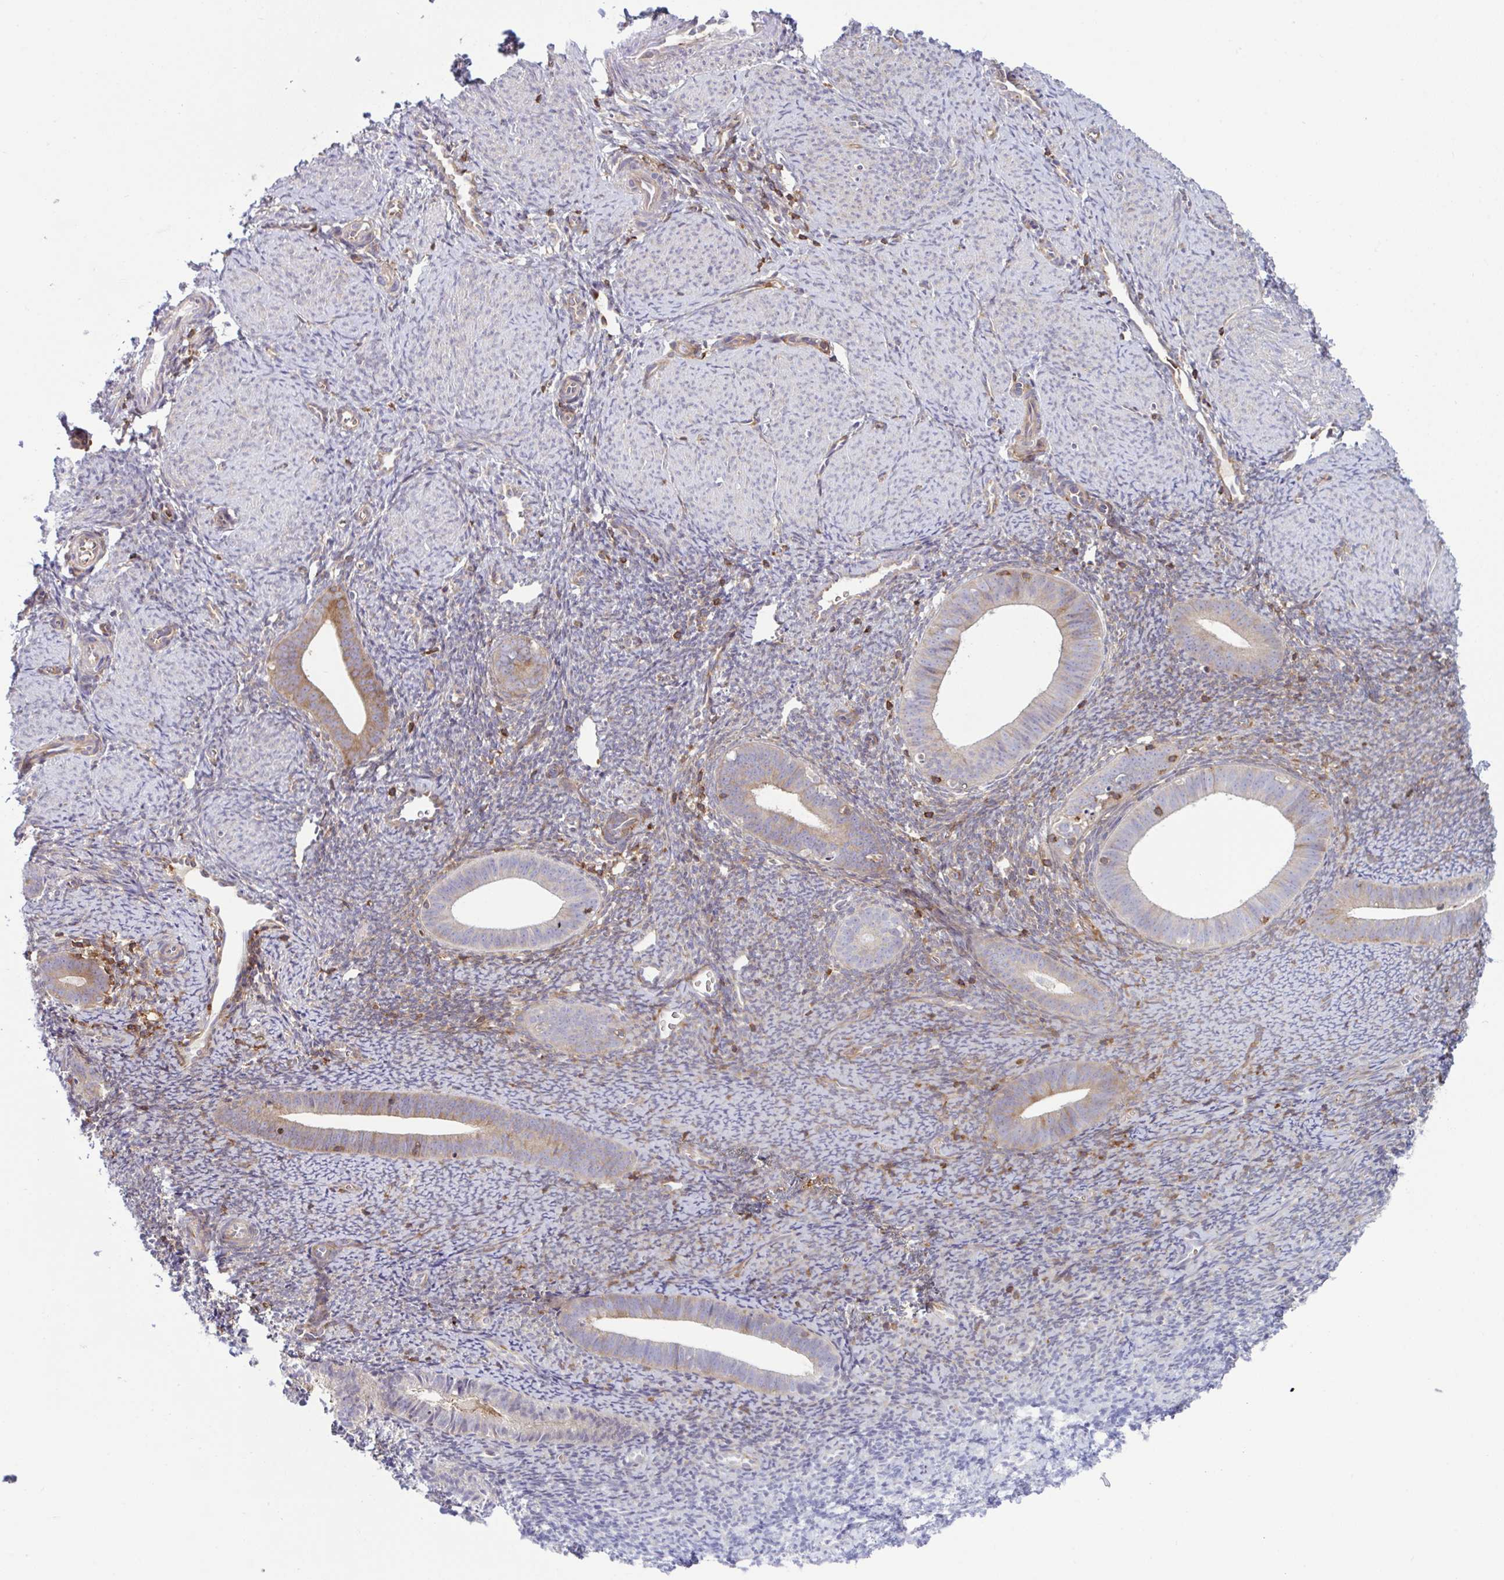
{"staining": {"intensity": "moderate", "quantity": "25%-75%", "location": "cytoplasmic/membranous"}, "tissue": "endometrium", "cell_type": "Cells in endometrial stroma", "image_type": "normal", "snomed": [{"axis": "morphology", "description": "Normal tissue, NOS"}, {"axis": "topography", "description": "Endometrium"}], "caption": "Immunohistochemistry histopathology image of unremarkable human endometrium stained for a protein (brown), which demonstrates medium levels of moderate cytoplasmic/membranous positivity in about 25%-75% of cells in endometrial stroma.", "gene": "TSC22D3", "patient": {"sex": "female", "age": 39}}